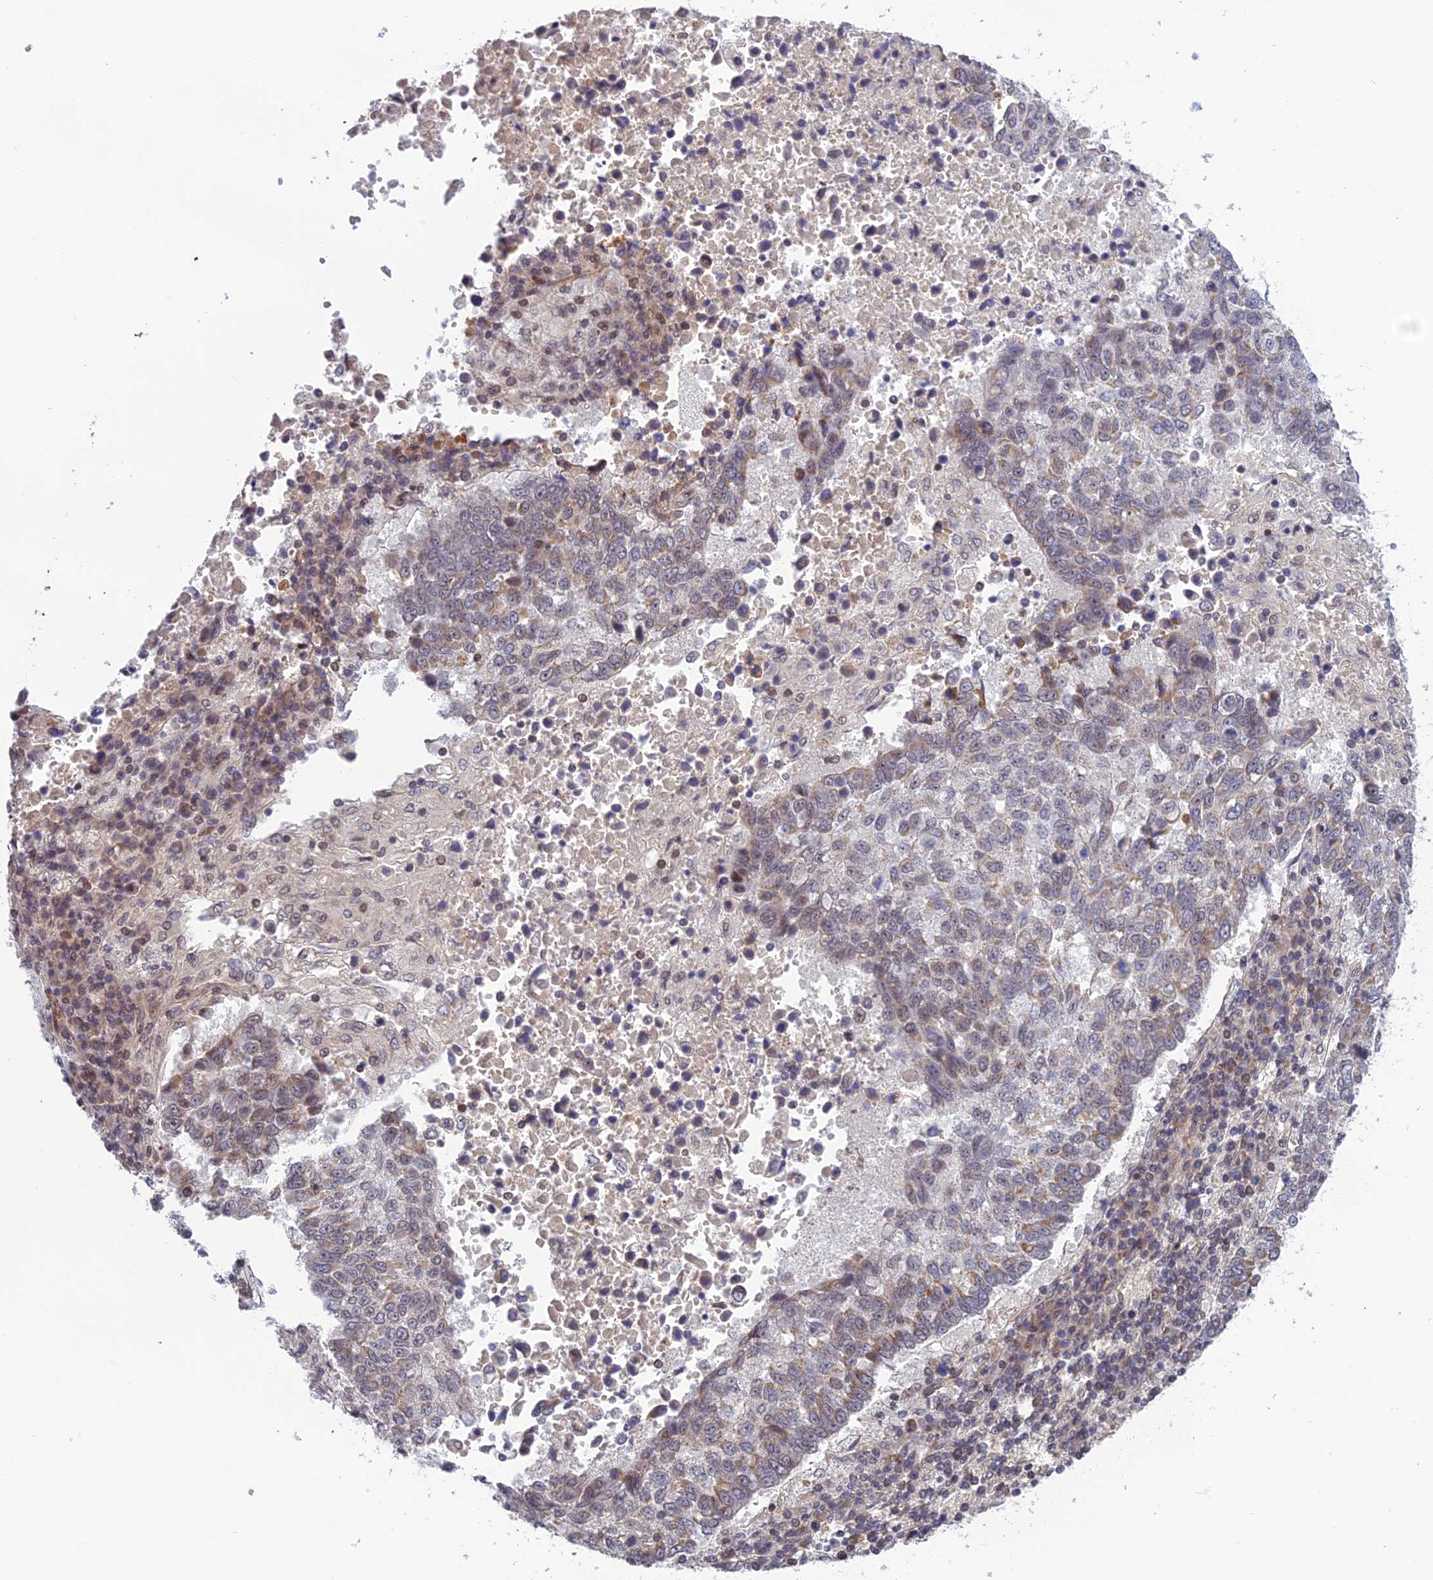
{"staining": {"intensity": "weak", "quantity": "25%-75%", "location": "cytoplasmic/membranous"}, "tissue": "lung cancer", "cell_type": "Tumor cells", "image_type": "cancer", "snomed": [{"axis": "morphology", "description": "Squamous cell carcinoma, NOS"}, {"axis": "topography", "description": "Lung"}], "caption": "Lung cancer was stained to show a protein in brown. There is low levels of weak cytoplasmic/membranous expression in about 25%-75% of tumor cells.", "gene": "REXO1", "patient": {"sex": "male", "age": 73}}